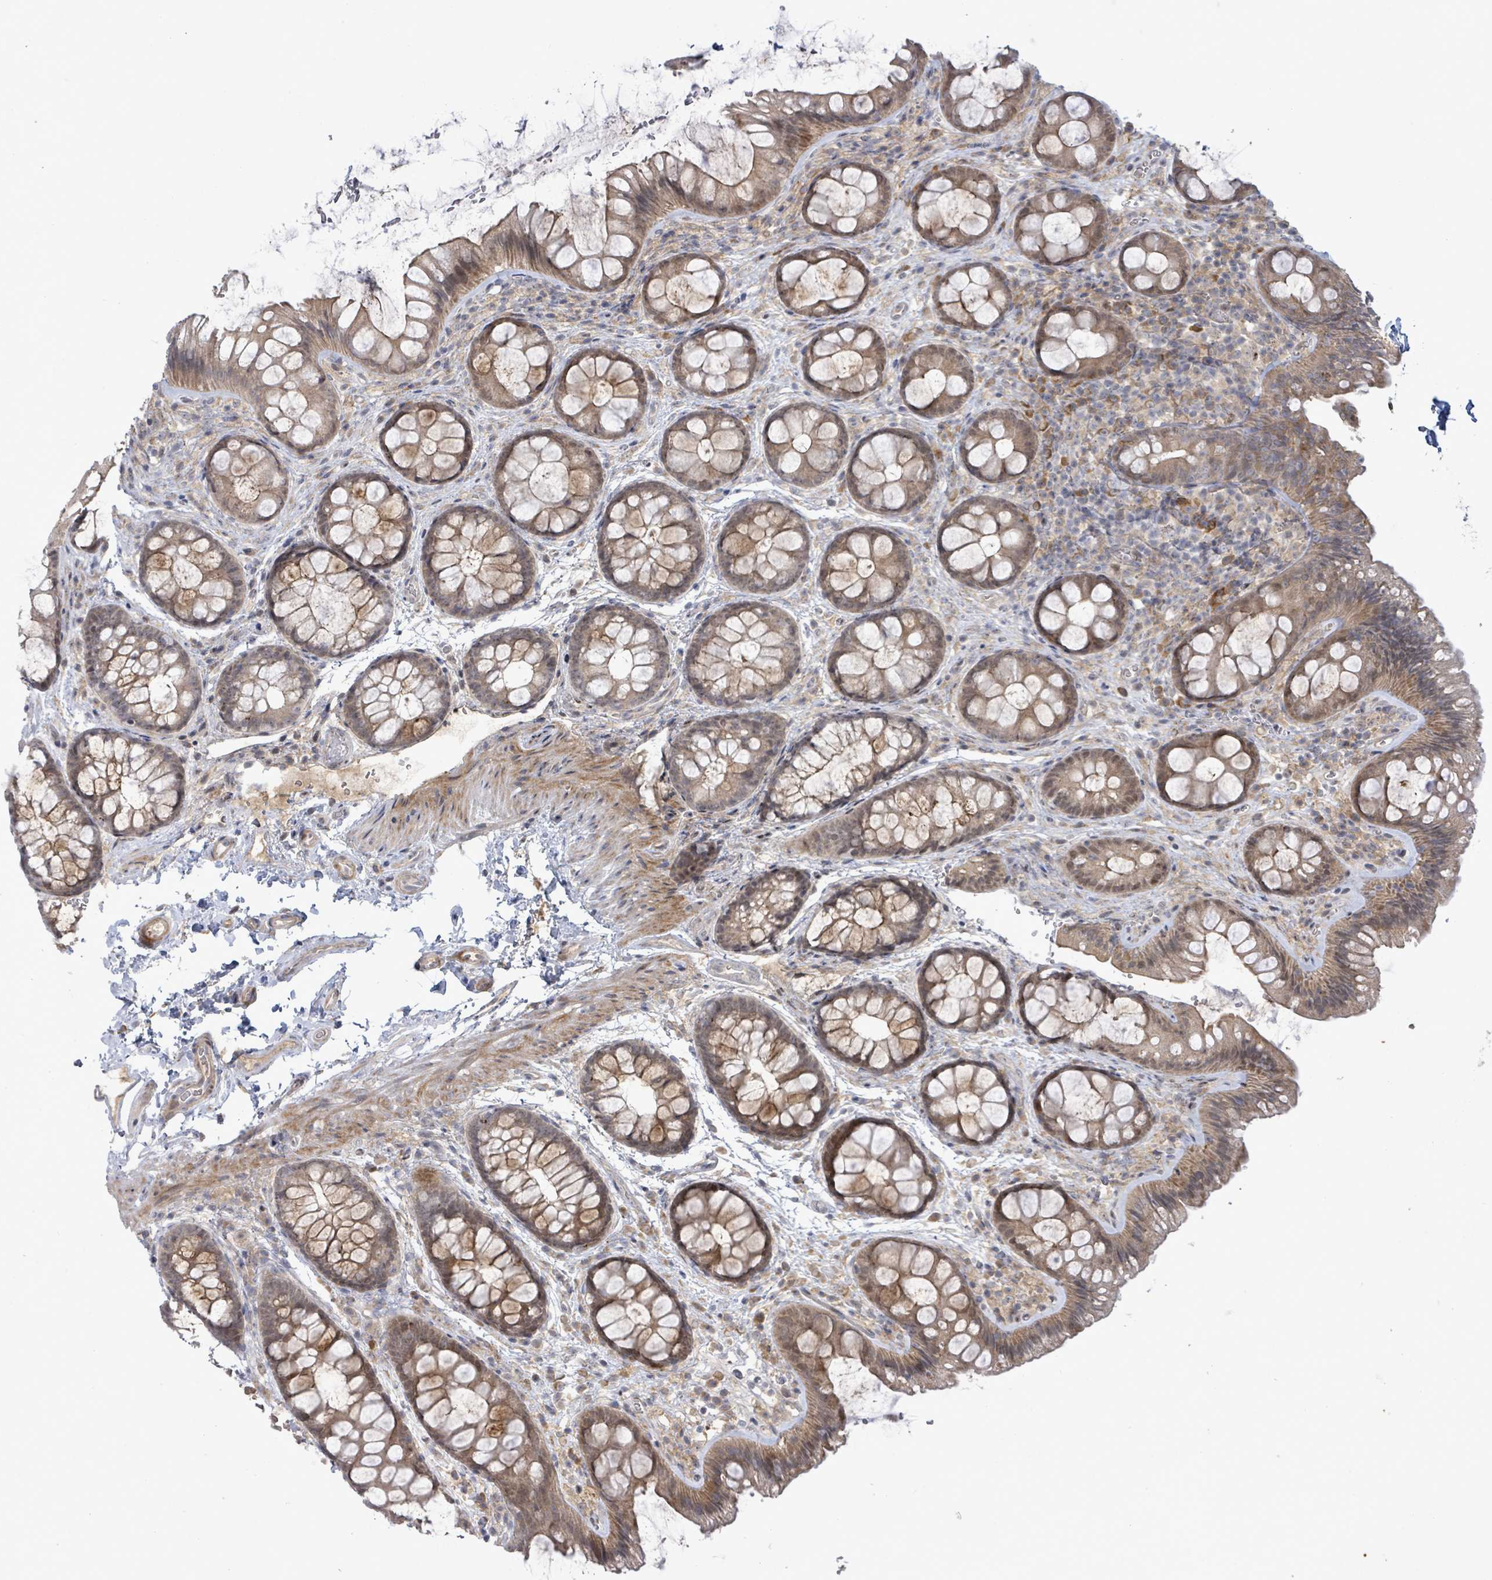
{"staining": {"intensity": "weak", "quantity": ">75%", "location": "cytoplasmic/membranous"}, "tissue": "colon", "cell_type": "Endothelial cells", "image_type": "normal", "snomed": [{"axis": "morphology", "description": "Normal tissue, NOS"}, {"axis": "topography", "description": "Colon"}], "caption": "This is a photomicrograph of immunohistochemistry staining of unremarkable colon, which shows weak staining in the cytoplasmic/membranous of endothelial cells.", "gene": "SLIT3", "patient": {"sex": "male", "age": 46}}